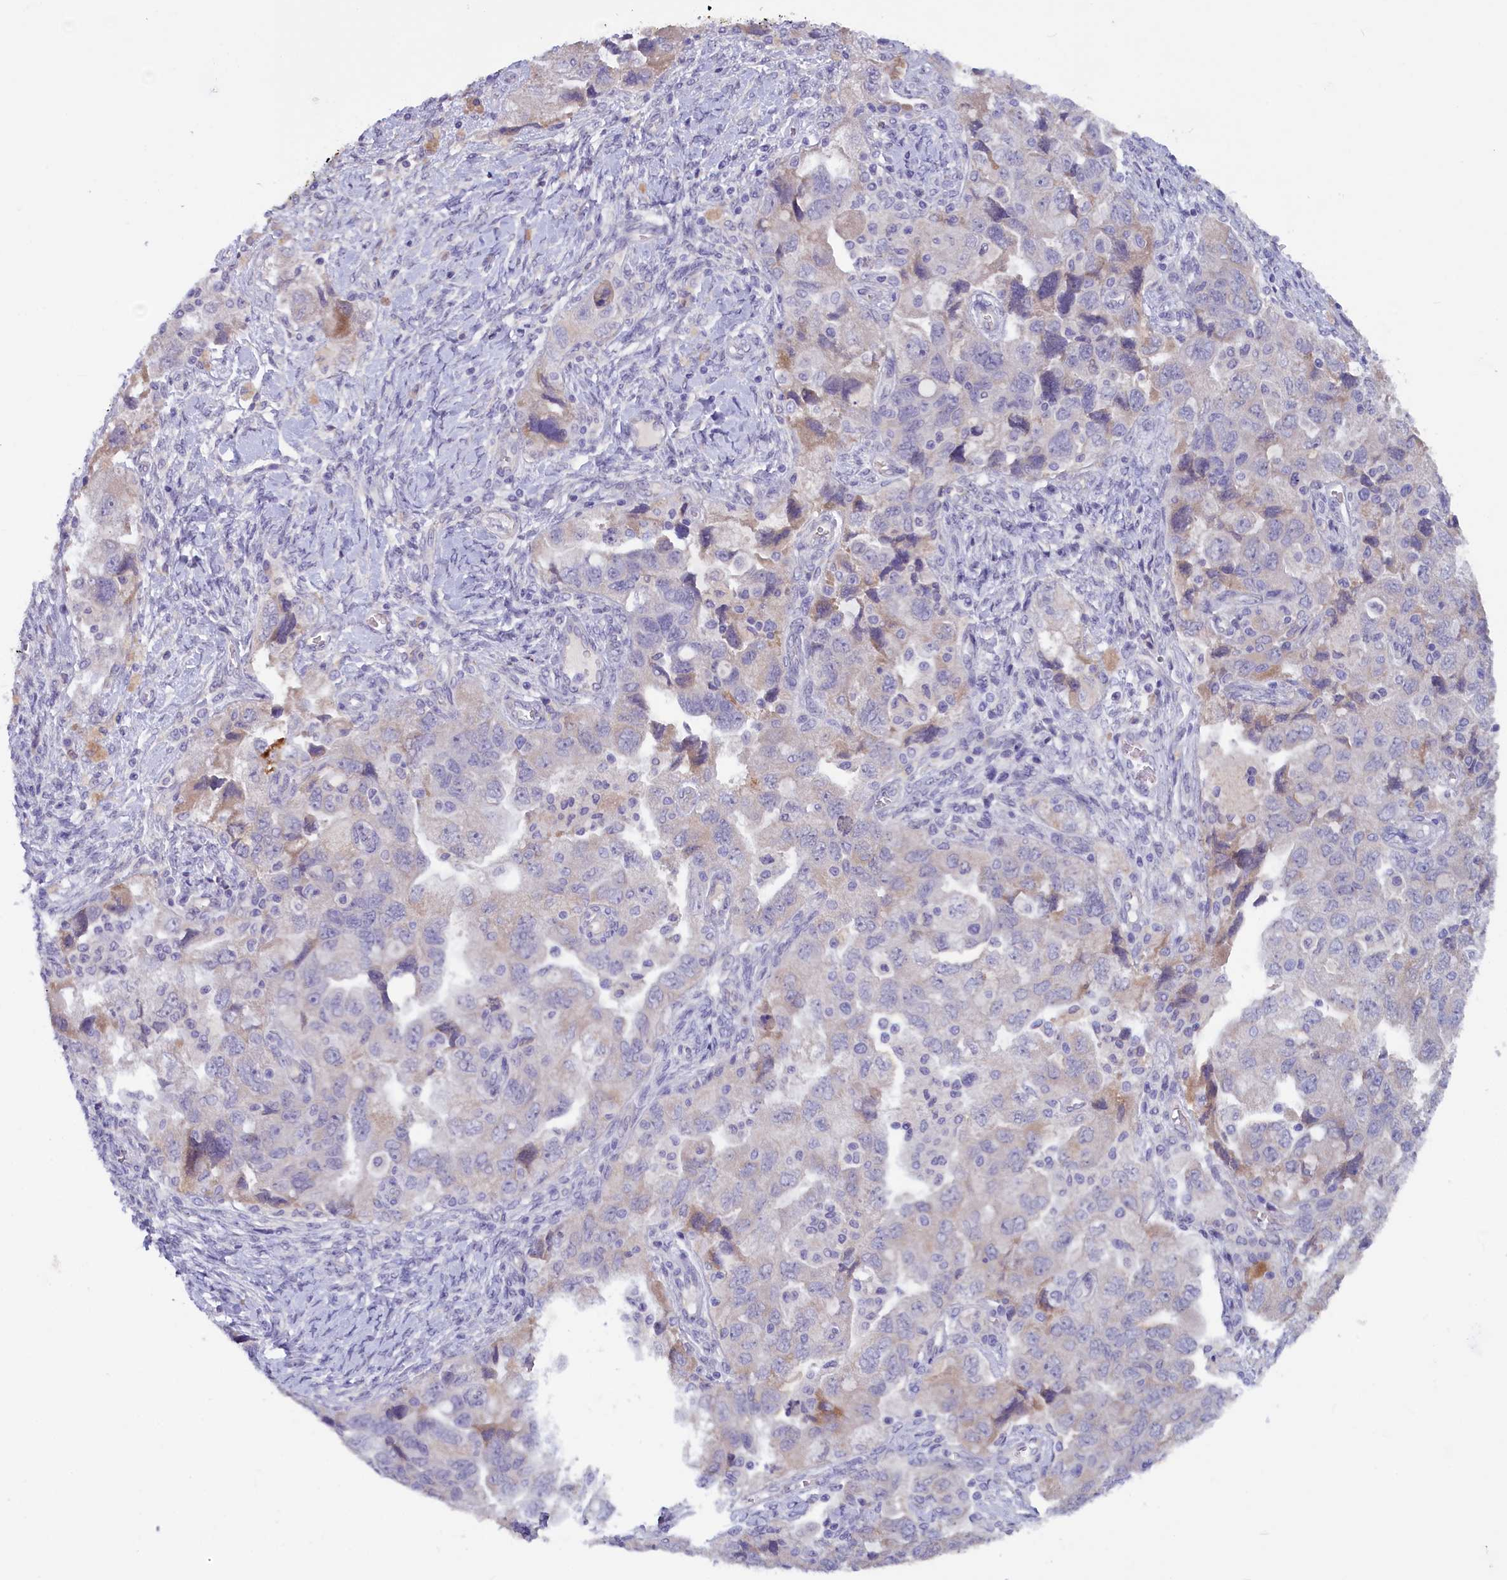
{"staining": {"intensity": "negative", "quantity": "none", "location": "none"}, "tissue": "ovarian cancer", "cell_type": "Tumor cells", "image_type": "cancer", "snomed": [{"axis": "morphology", "description": "Carcinoma, NOS"}, {"axis": "morphology", "description": "Cystadenocarcinoma, serous, NOS"}, {"axis": "topography", "description": "Ovary"}], "caption": "A photomicrograph of human ovarian serous cystadenocarcinoma is negative for staining in tumor cells.", "gene": "ZSWIM4", "patient": {"sex": "female", "age": 69}}